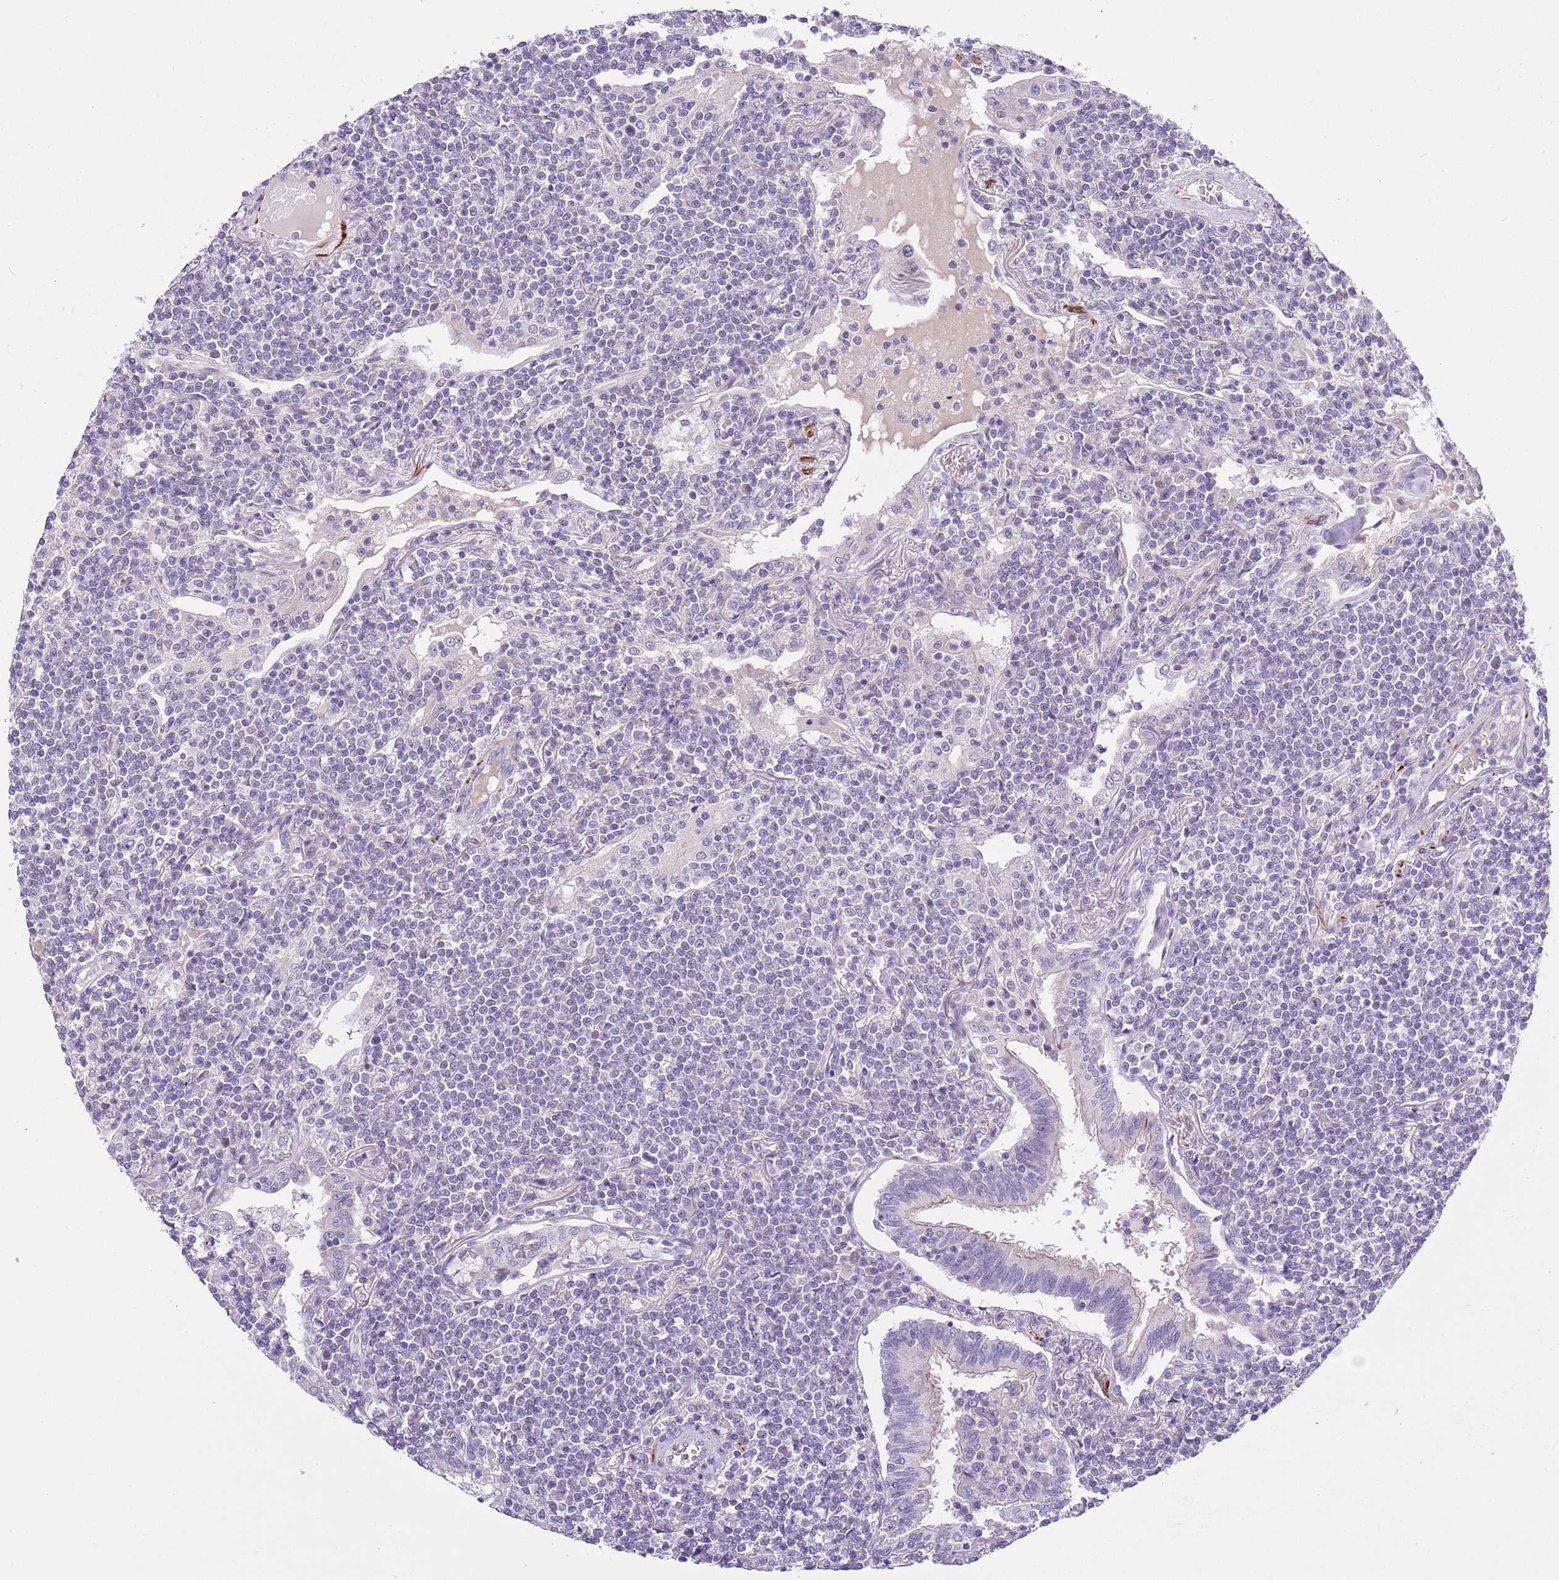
{"staining": {"intensity": "negative", "quantity": "none", "location": "none"}, "tissue": "lymphoma", "cell_type": "Tumor cells", "image_type": "cancer", "snomed": [{"axis": "morphology", "description": "Malignant lymphoma, non-Hodgkin's type, Low grade"}, {"axis": "topography", "description": "Lung"}], "caption": "Tumor cells show no significant expression in malignant lymphoma, non-Hodgkin's type (low-grade).", "gene": "NET1", "patient": {"sex": "female", "age": 71}}